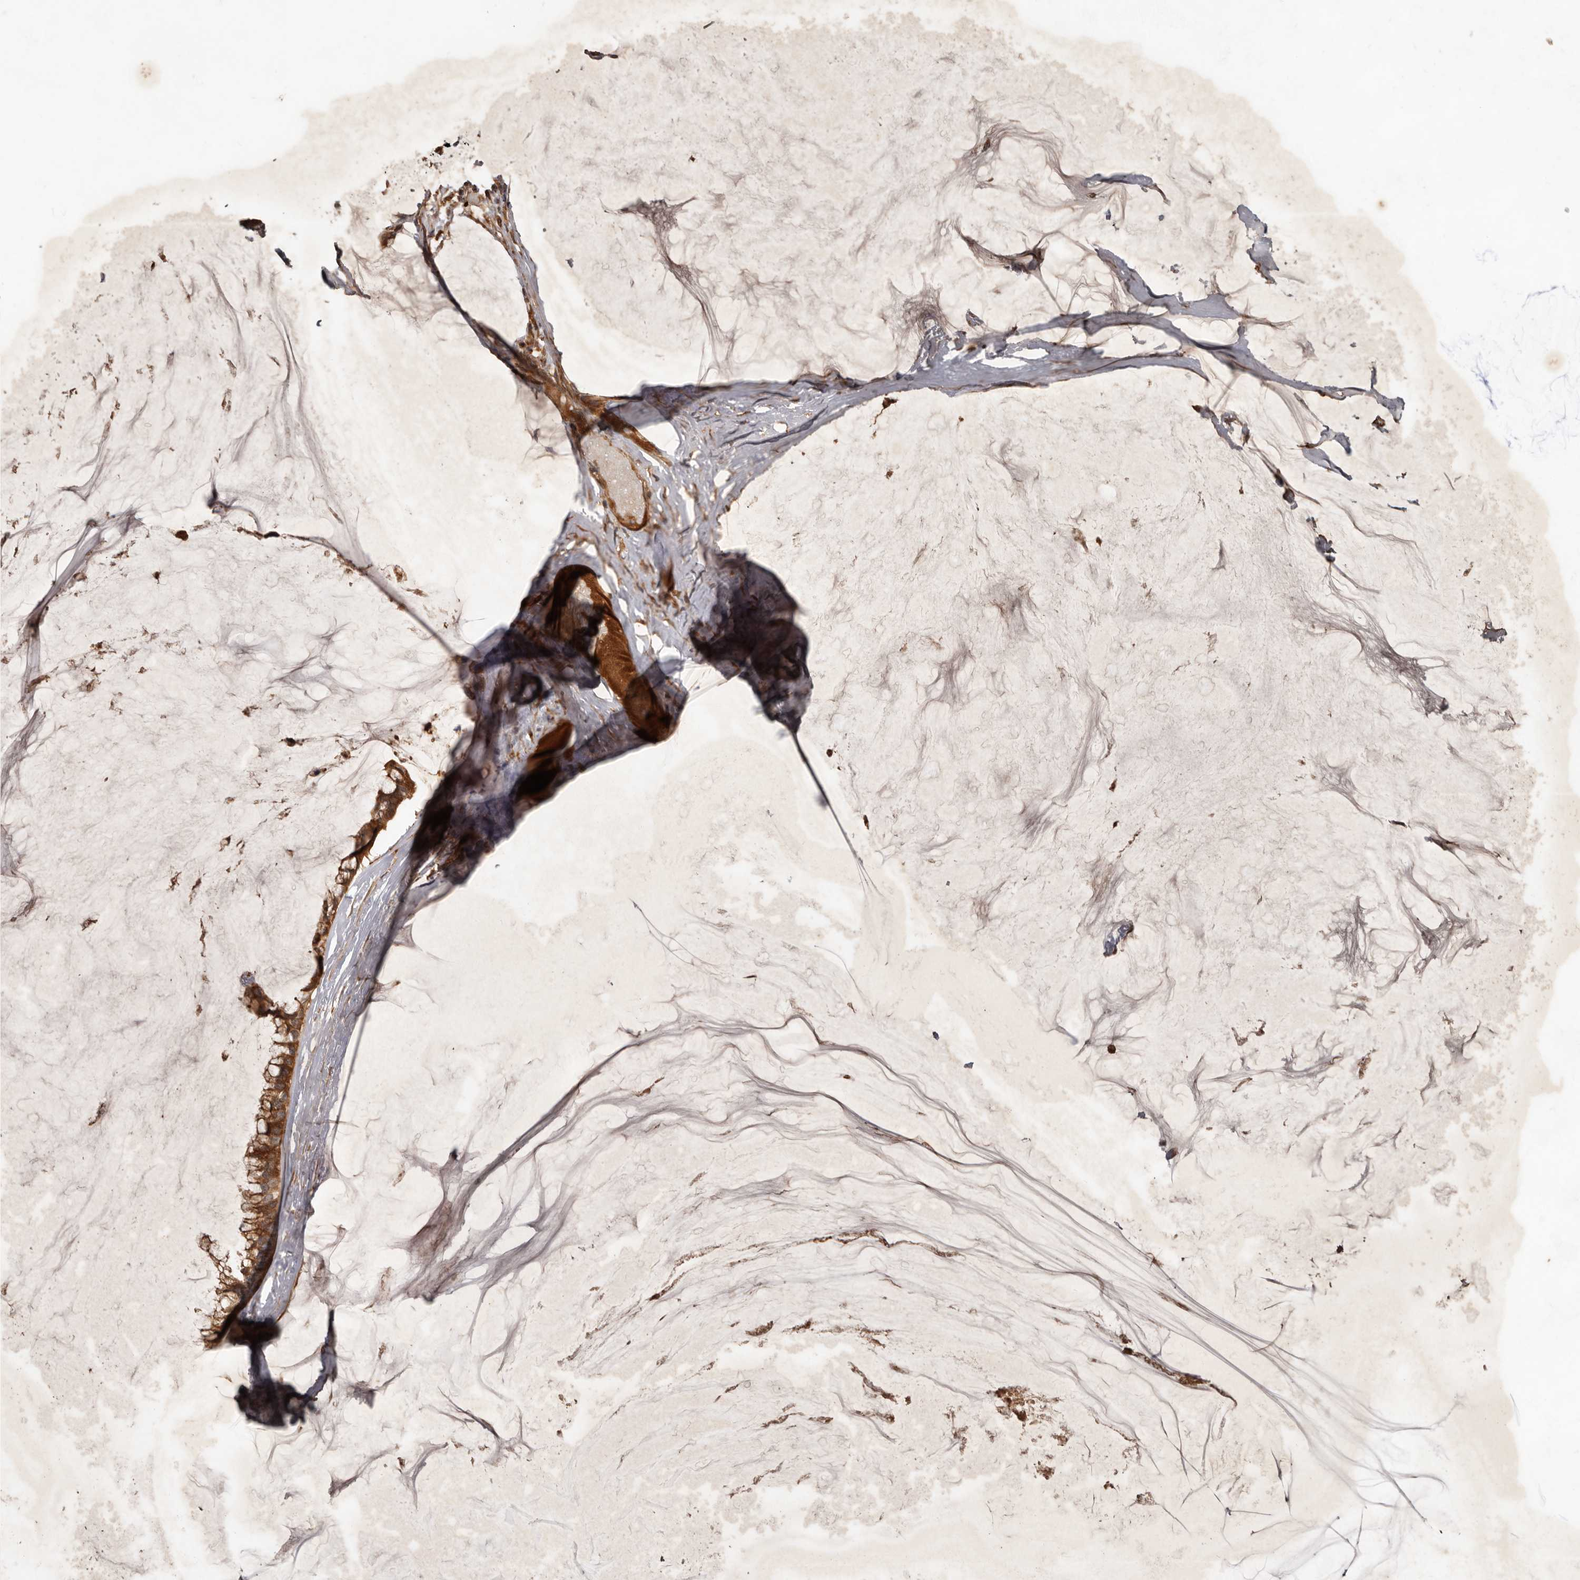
{"staining": {"intensity": "moderate", "quantity": ">75%", "location": "cytoplasmic/membranous"}, "tissue": "ovarian cancer", "cell_type": "Tumor cells", "image_type": "cancer", "snomed": [{"axis": "morphology", "description": "Cystadenocarcinoma, mucinous, NOS"}, {"axis": "topography", "description": "Ovary"}], "caption": "IHC staining of mucinous cystadenocarcinoma (ovarian), which reveals medium levels of moderate cytoplasmic/membranous staining in about >75% of tumor cells indicating moderate cytoplasmic/membranous protein staining. The staining was performed using DAB (3,3'-diaminobenzidine) (brown) for protein detection and nuclei were counterstained in hematoxylin (blue).", "gene": "STK36", "patient": {"sex": "female", "age": 39}}